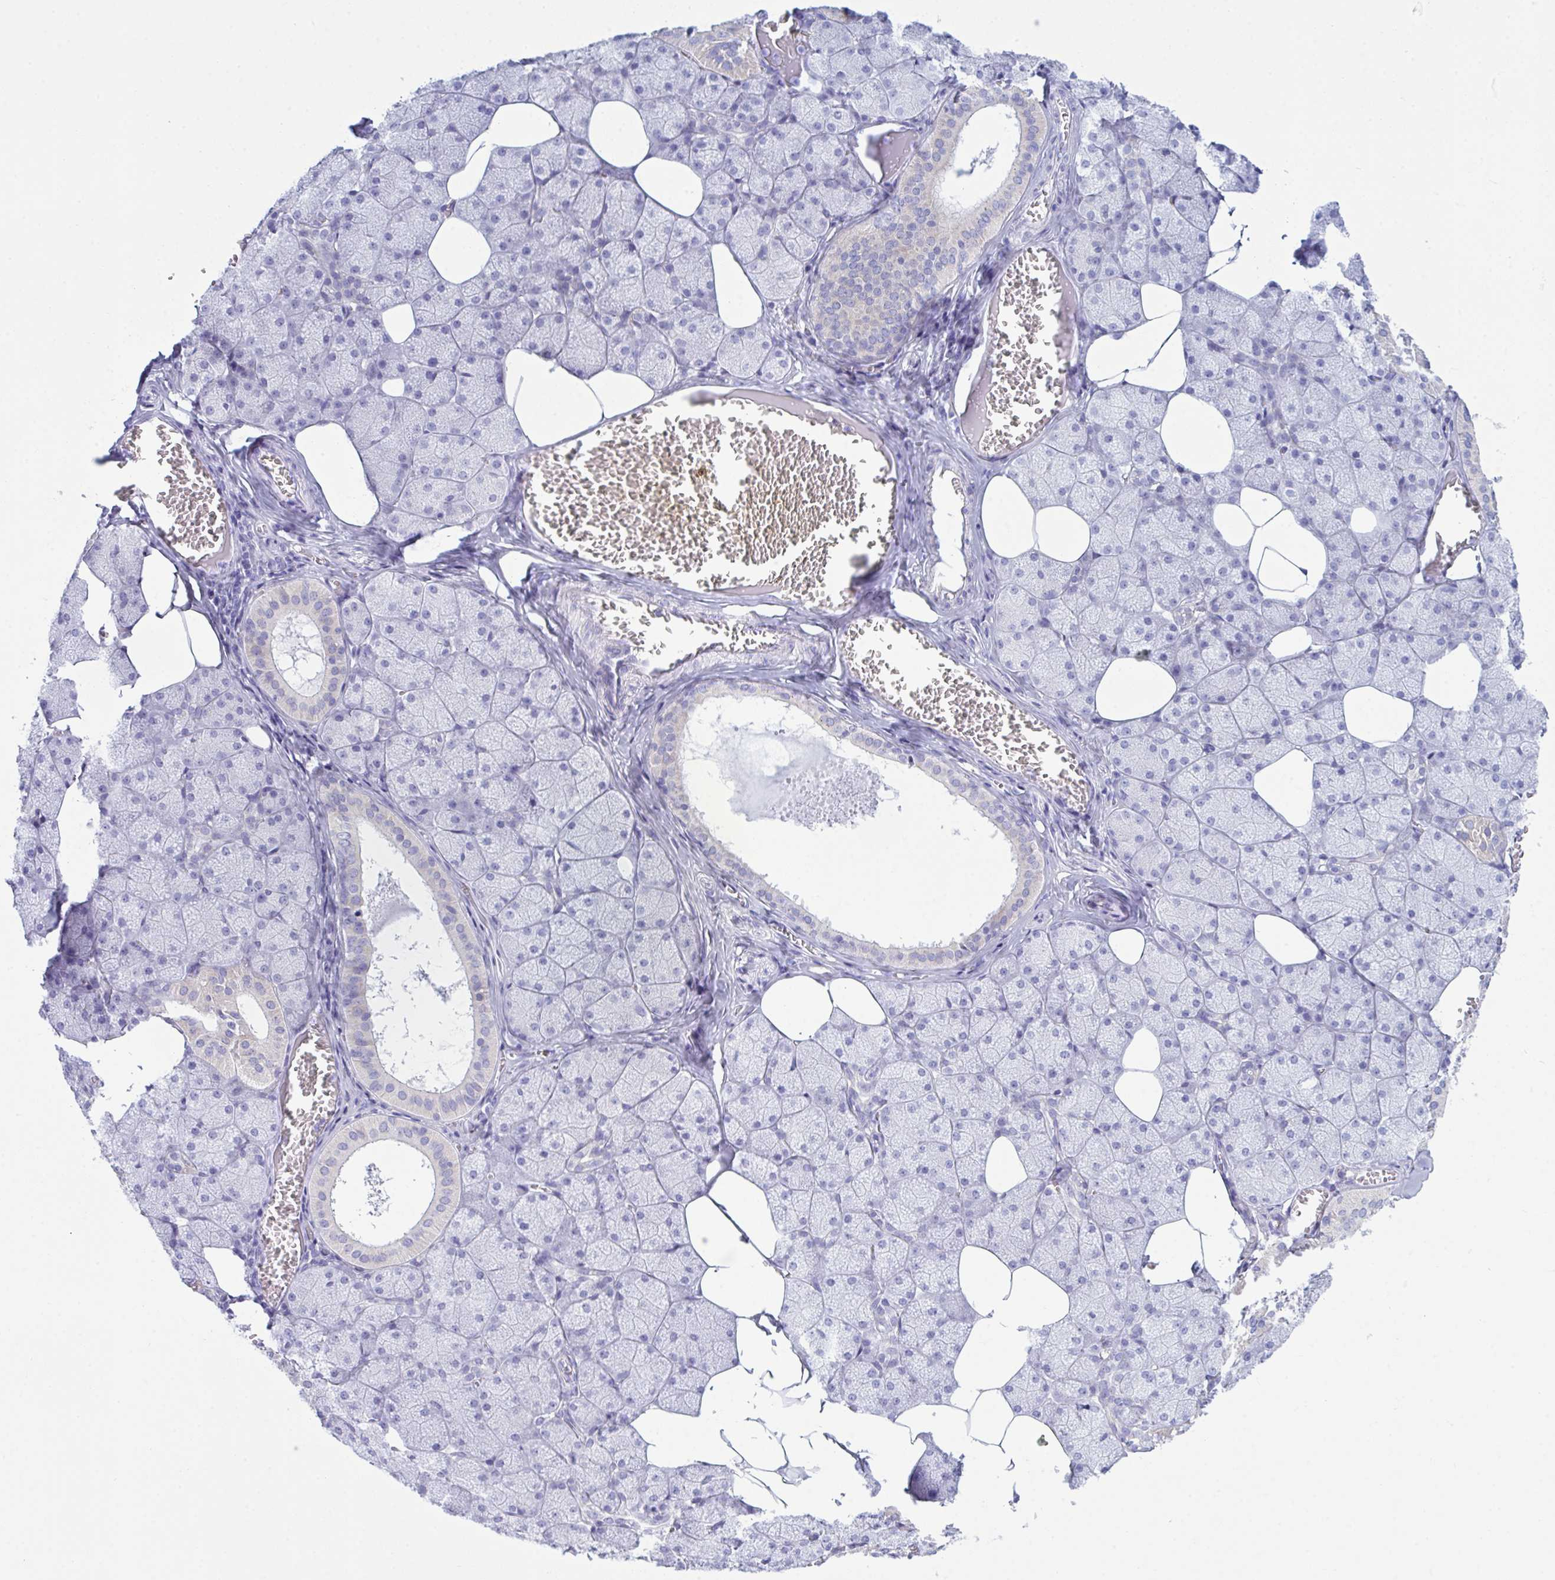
{"staining": {"intensity": "weak", "quantity": "<25%", "location": "cytoplasmic/membranous"}, "tissue": "salivary gland", "cell_type": "Glandular cells", "image_type": "normal", "snomed": [{"axis": "morphology", "description": "Normal tissue, NOS"}, {"axis": "topography", "description": "Salivary gland"}, {"axis": "topography", "description": "Peripheral nerve tissue"}], "caption": "IHC of benign salivary gland demonstrates no positivity in glandular cells. Nuclei are stained in blue.", "gene": "BBS1", "patient": {"sex": "male", "age": 38}}